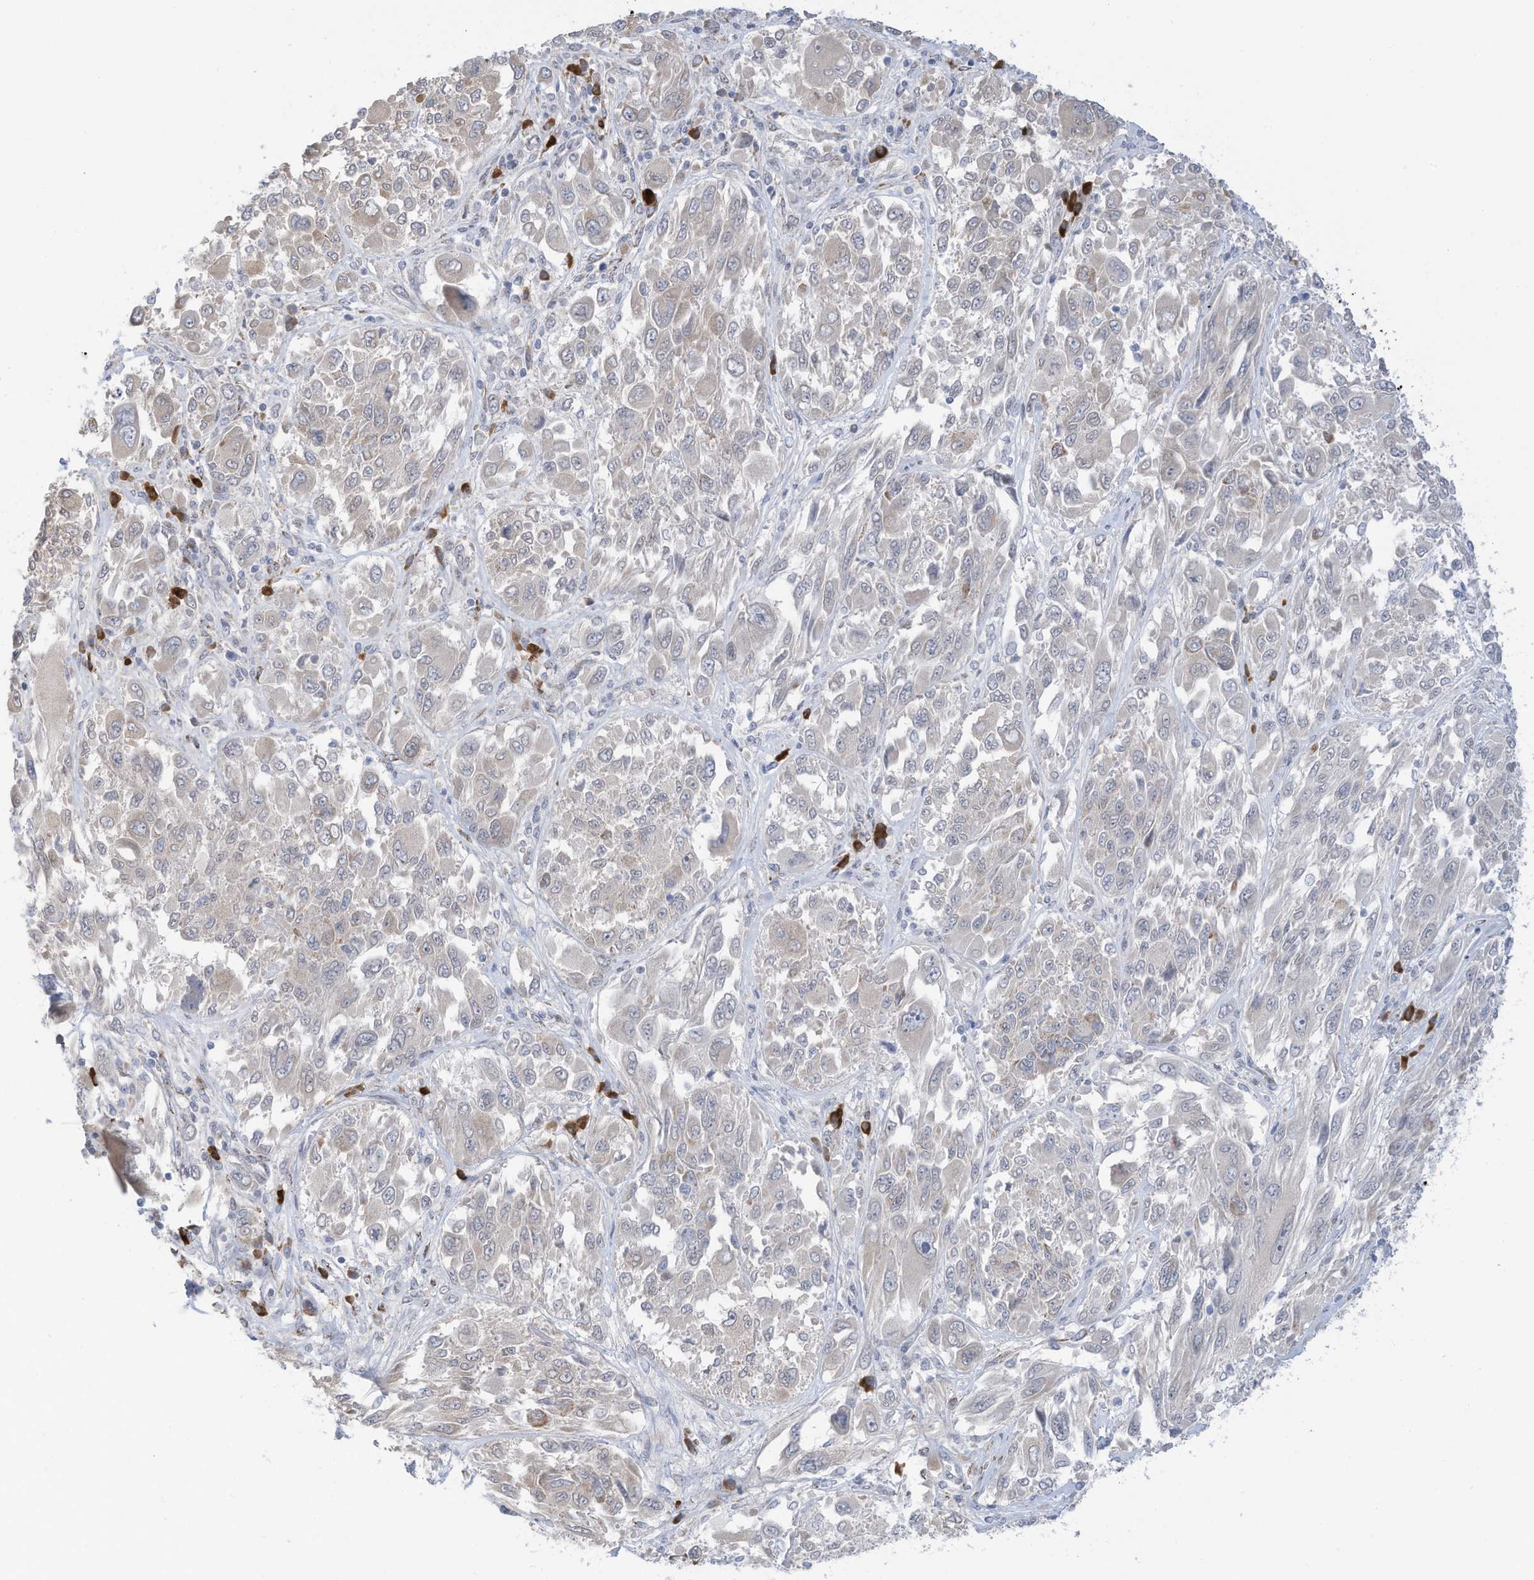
{"staining": {"intensity": "weak", "quantity": "<25%", "location": "cytoplasmic/membranous"}, "tissue": "melanoma", "cell_type": "Tumor cells", "image_type": "cancer", "snomed": [{"axis": "morphology", "description": "Malignant melanoma, NOS"}, {"axis": "topography", "description": "Skin"}], "caption": "IHC of malignant melanoma exhibits no staining in tumor cells. Nuclei are stained in blue.", "gene": "ZNF292", "patient": {"sex": "female", "age": 91}}